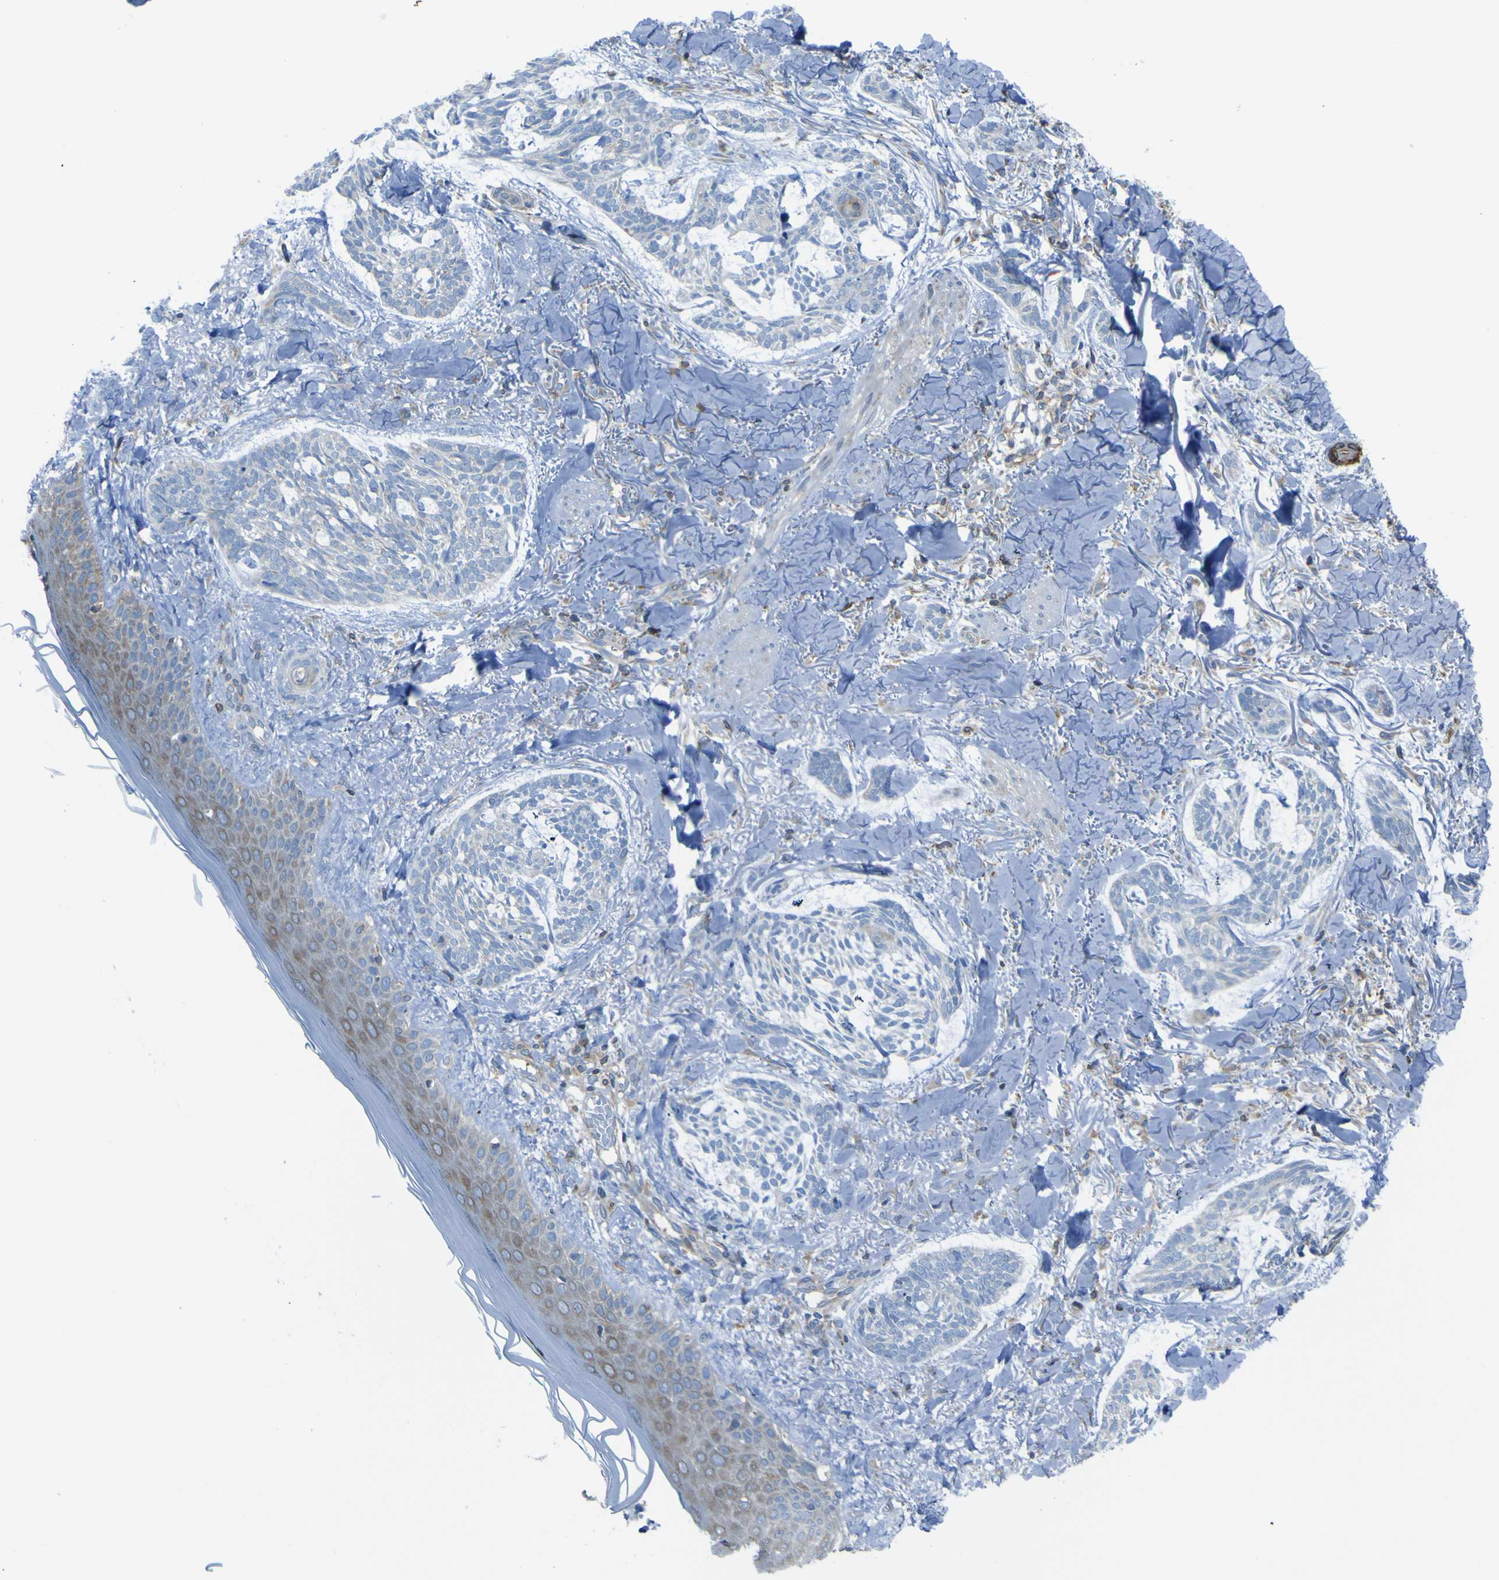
{"staining": {"intensity": "negative", "quantity": "none", "location": "none"}, "tissue": "skin cancer", "cell_type": "Tumor cells", "image_type": "cancer", "snomed": [{"axis": "morphology", "description": "Basal cell carcinoma"}, {"axis": "topography", "description": "Skin"}], "caption": "This photomicrograph is of skin basal cell carcinoma stained with immunohistochemistry (IHC) to label a protein in brown with the nuclei are counter-stained blue. There is no expression in tumor cells.", "gene": "STIM1", "patient": {"sex": "male", "age": 43}}